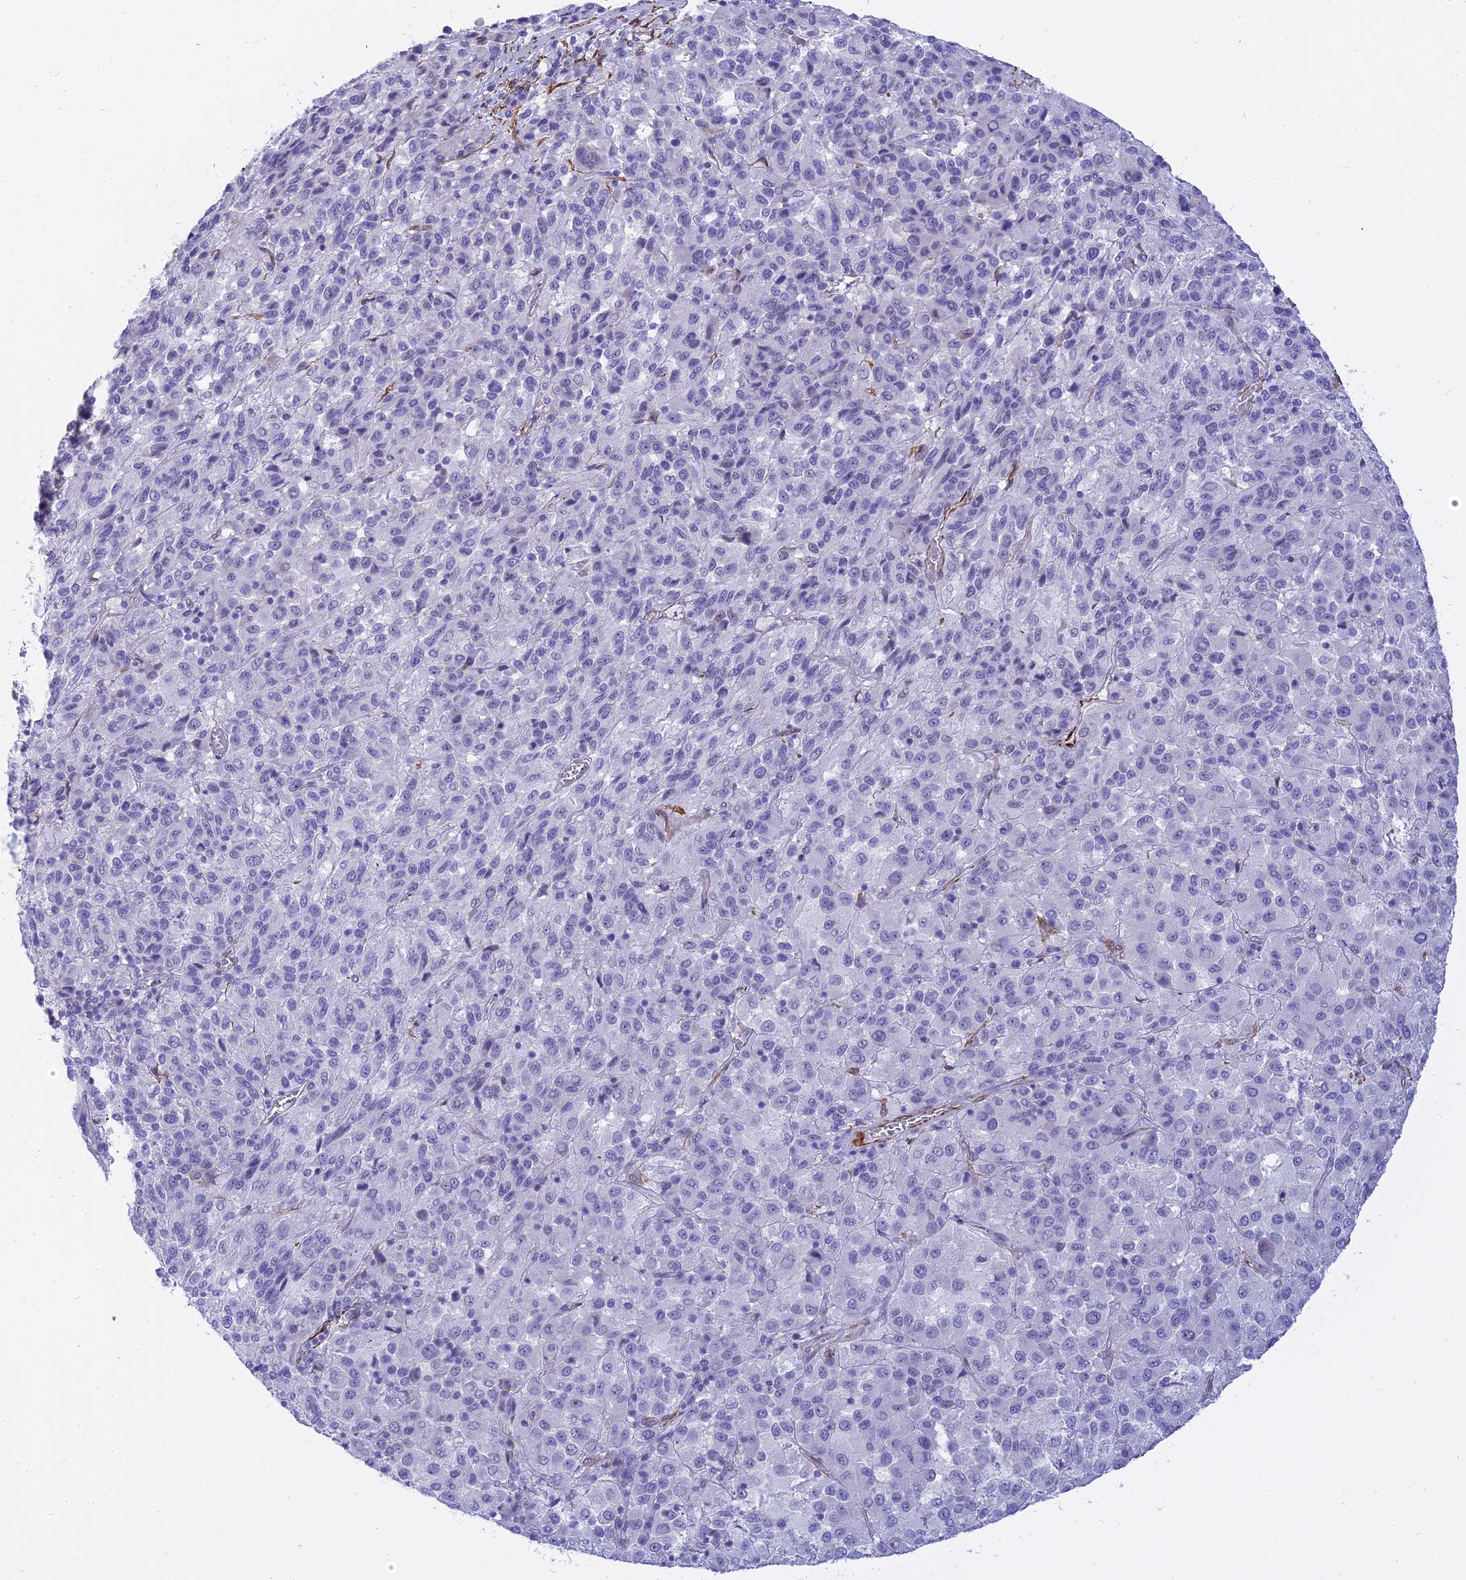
{"staining": {"intensity": "negative", "quantity": "none", "location": "none"}, "tissue": "melanoma", "cell_type": "Tumor cells", "image_type": "cancer", "snomed": [{"axis": "morphology", "description": "Malignant melanoma, Metastatic site"}, {"axis": "topography", "description": "Lung"}], "caption": "Immunohistochemistry (IHC) photomicrograph of neoplastic tissue: human melanoma stained with DAB (3,3'-diaminobenzidine) shows no significant protein positivity in tumor cells.", "gene": "CENPV", "patient": {"sex": "male", "age": 64}}